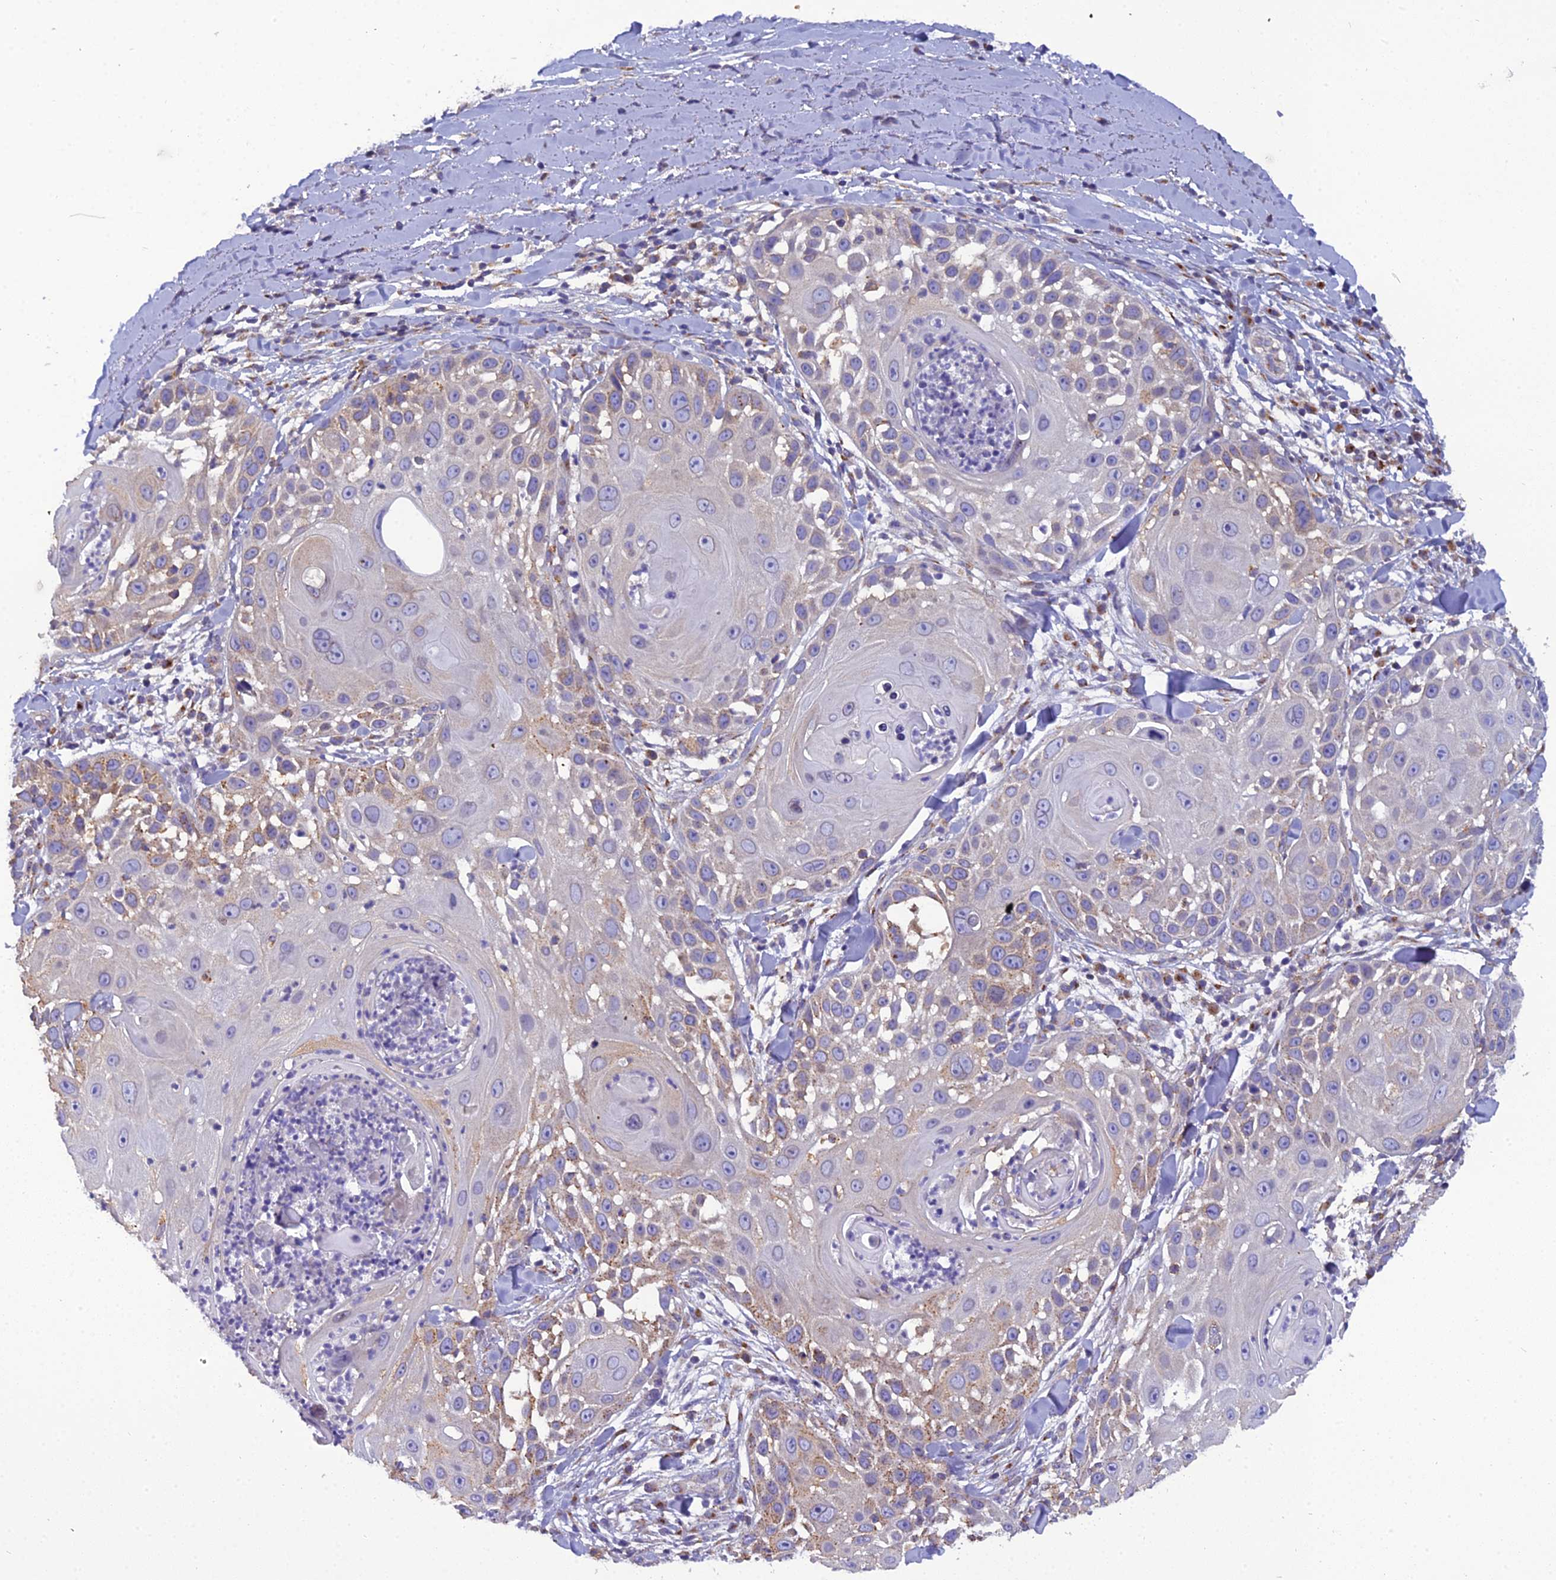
{"staining": {"intensity": "moderate", "quantity": "<25%", "location": "cytoplasmic/membranous"}, "tissue": "skin cancer", "cell_type": "Tumor cells", "image_type": "cancer", "snomed": [{"axis": "morphology", "description": "Squamous cell carcinoma, NOS"}, {"axis": "topography", "description": "Skin"}], "caption": "The histopathology image exhibits staining of skin cancer, revealing moderate cytoplasmic/membranous protein positivity (brown color) within tumor cells.", "gene": "GOLPH3", "patient": {"sex": "female", "age": 44}}